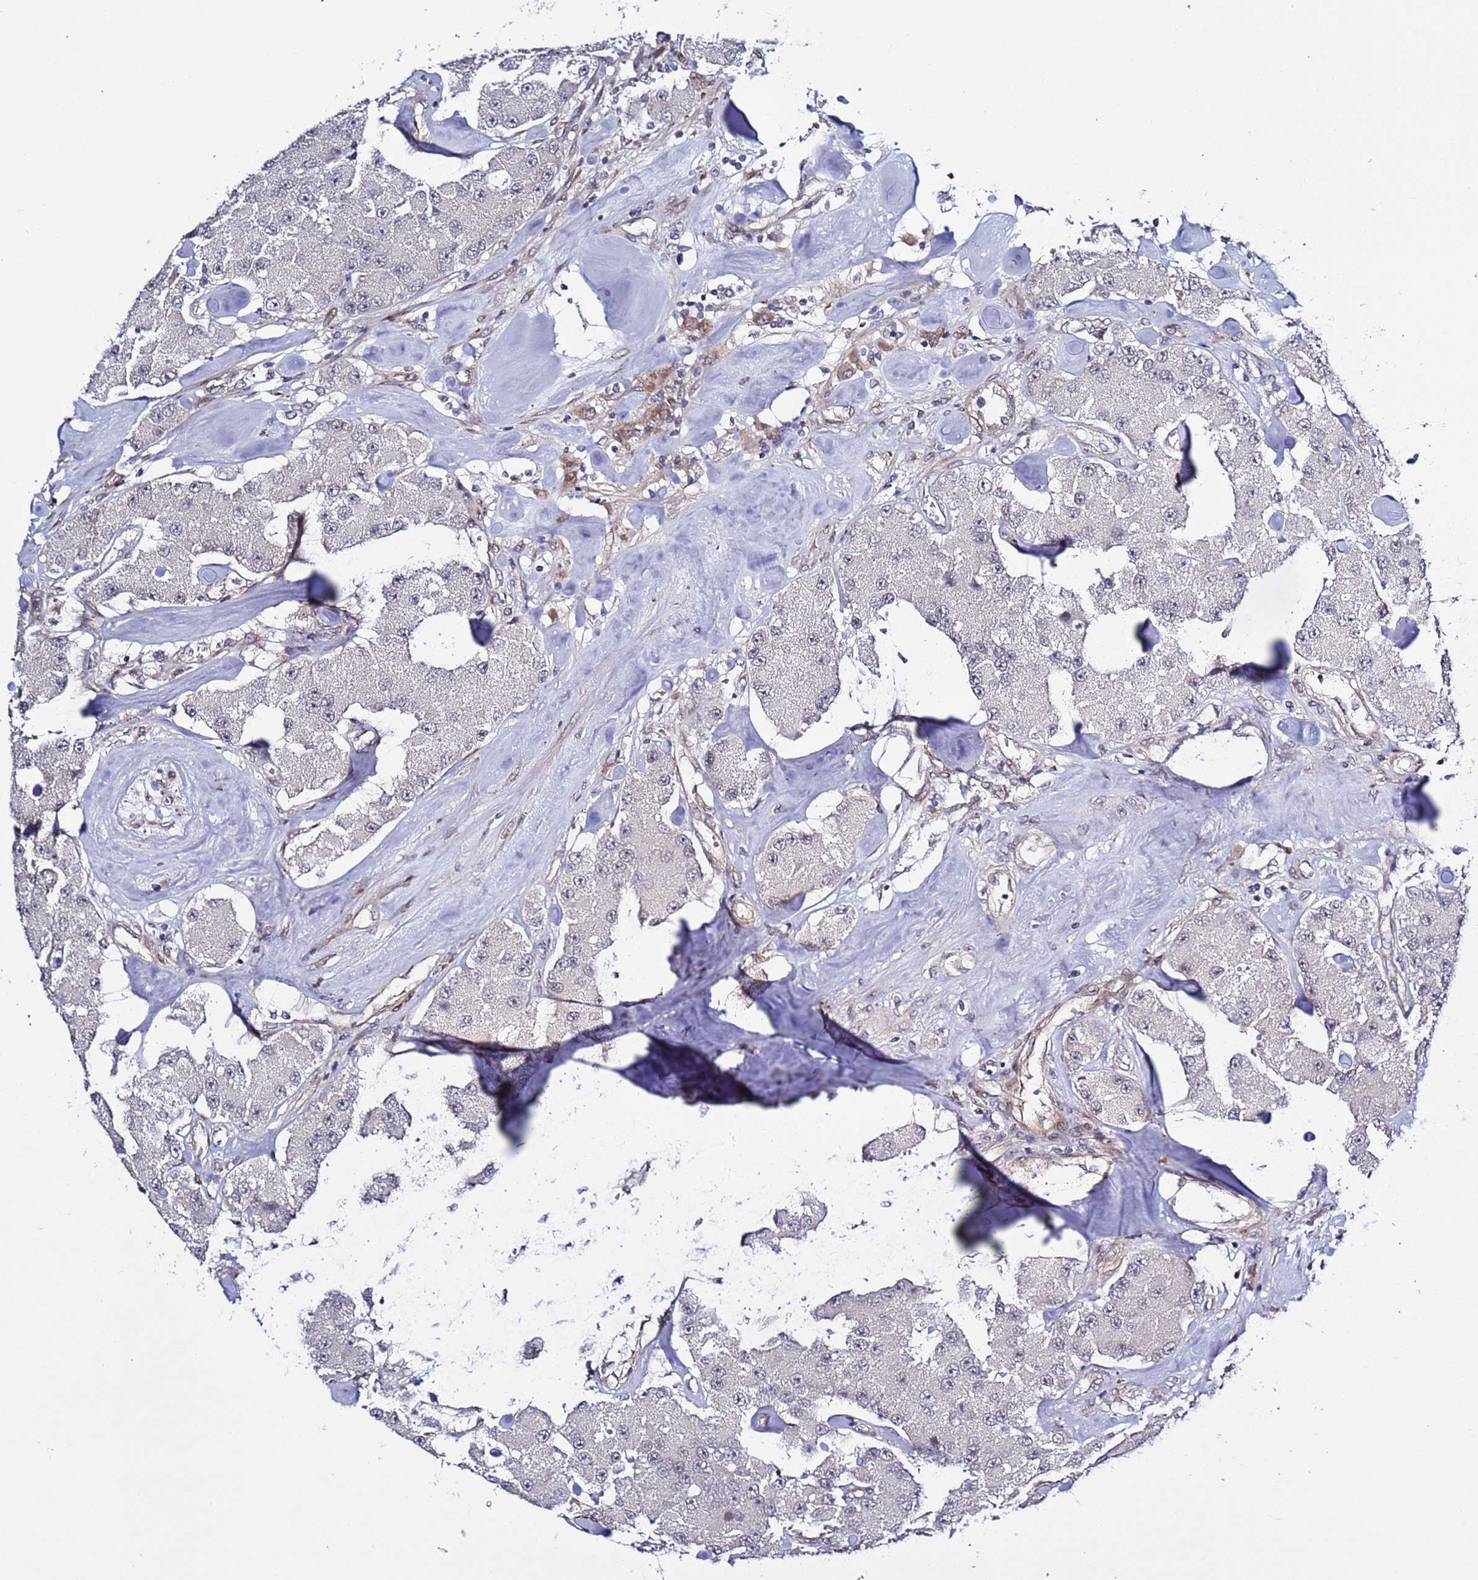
{"staining": {"intensity": "negative", "quantity": "none", "location": "none"}, "tissue": "carcinoid", "cell_type": "Tumor cells", "image_type": "cancer", "snomed": [{"axis": "morphology", "description": "Carcinoid, malignant, NOS"}, {"axis": "topography", "description": "Pancreas"}], "caption": "IHC photomicrograph of neoplastic tissue: carcinoid stained with DAB exhibits no significant protein staining in tumor cells. (Brightfield microscopy of DAB (3,3'-diaminobenzidine) IHC at high magnification).", "gene": "POLR2D", "patient": {"sex": "male", "age": 41}}